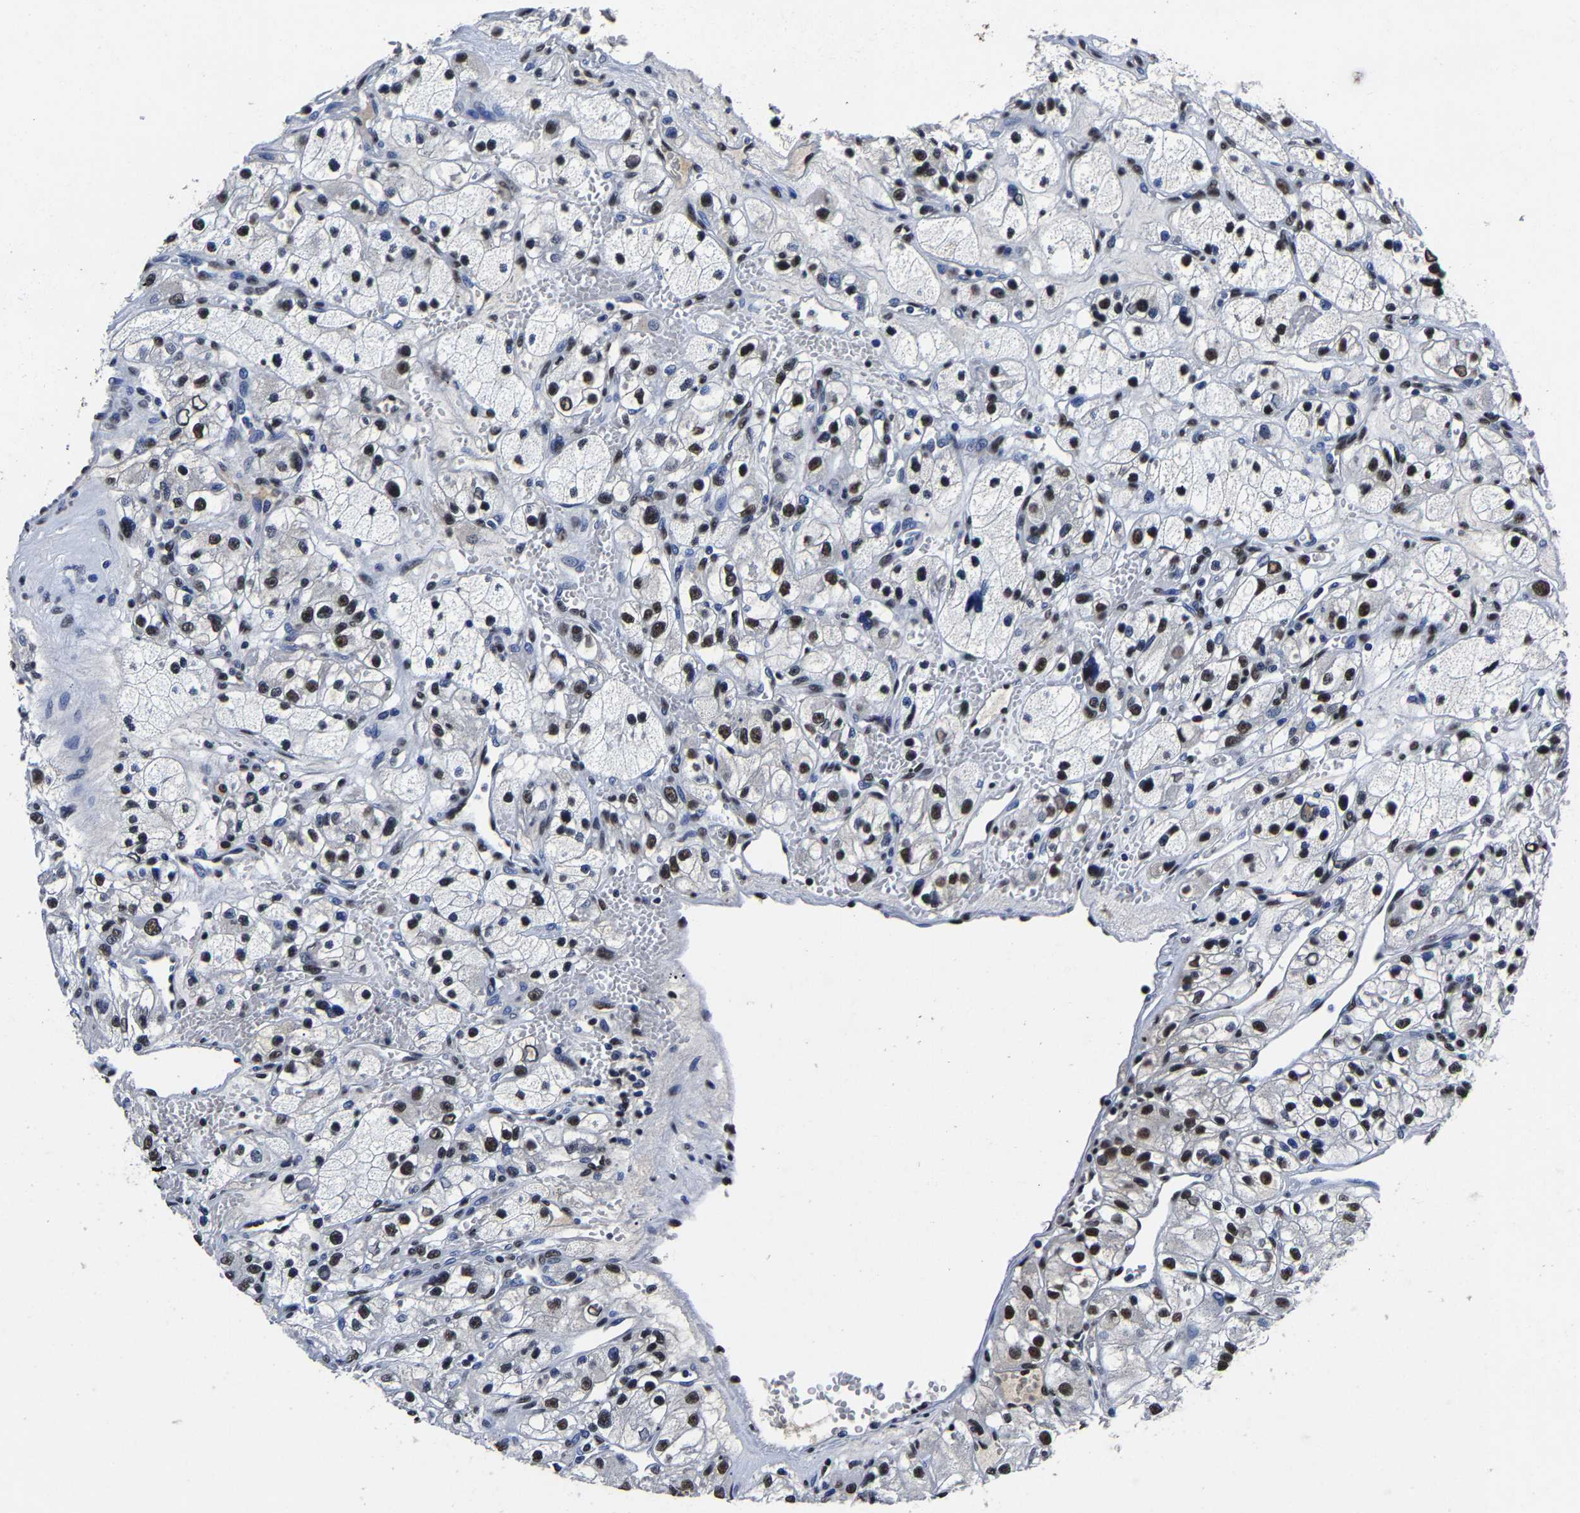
{"staining": {"intensity": "moderate", "quantity": "25%-75%", "location": "nuclear"}, "tissue": "renal cancer", "cell_type": "Tumor cells", "image_type": "cancer", "snomed": [{"axis": "morphology", "description": "Adenocarcinoma, NOS"}, {"axis": "topography", "description": "Kidney"}], "caption": "DAB immunohistochemical staining of human adenocarcinoma (renal) exhibits moderate nuclear protein expression in about 25%-75% of tumor cells.", "gene": "RBM45", "patient": {"sex": "female", "age": 57}}